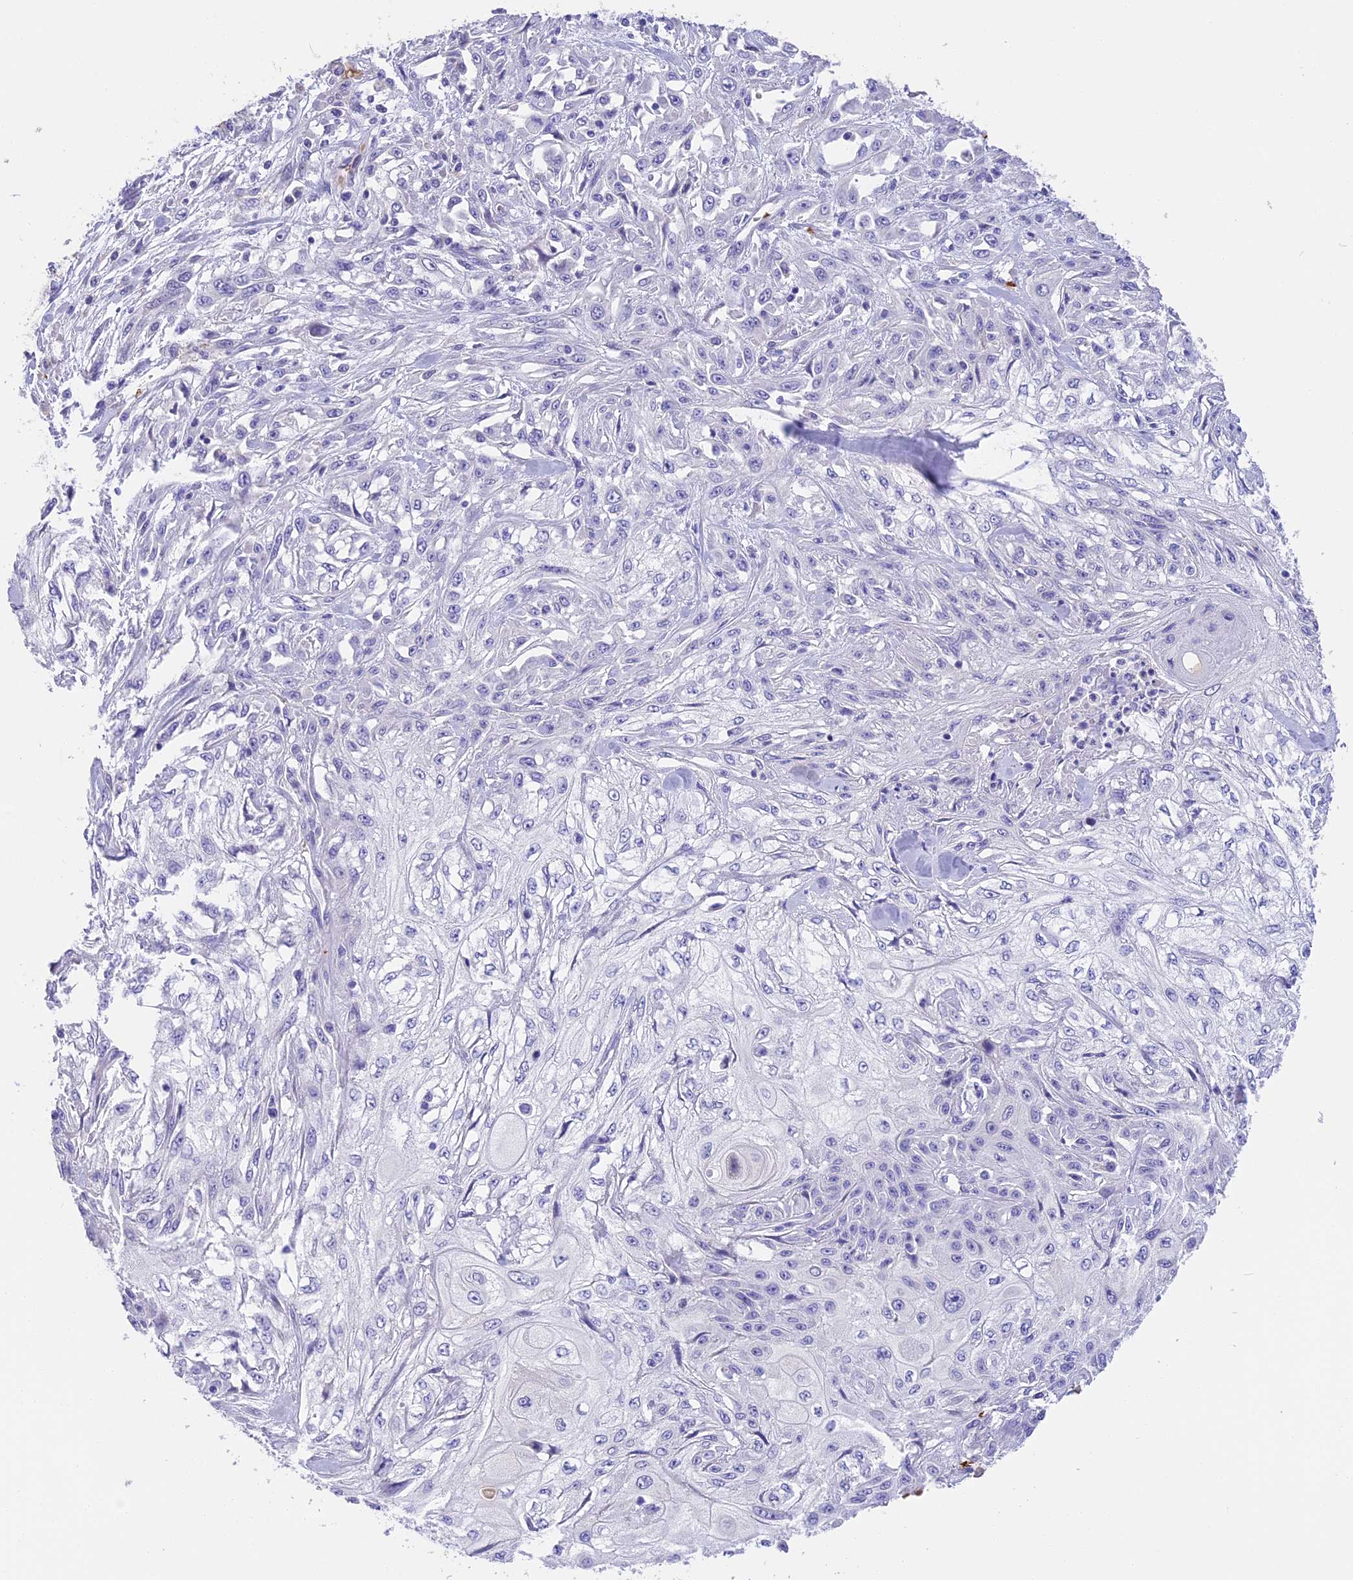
{"staining": {"intensity": "negative", "quantity": "none", "location": "none"}, "tissue": "skin cancer", "cell_type": "Tumor cells", "image_type": "cancer", "snomed": [{"axis": "morphology", "description": "Squamous cell carcinoma, NOS"}, {"axis": "morphology", "description": "Squamous cell carcinoma, metastatic, NOS"}, {"axis": "topography", "description": "Skin"}, {"axis": "topography", "description": "Lymph node"}], "caption": "Immunohistochemical staining of skin squamous cell carcinoma exhibits no significant staining in tumor cells. (Brightfield microscopy of DAB (3,3'-diaminobenzidine) immunohistochemistry (IHC) at high magnification).", "gene": "TNNC2", "patient": {"sex": "male", "age": 75}}